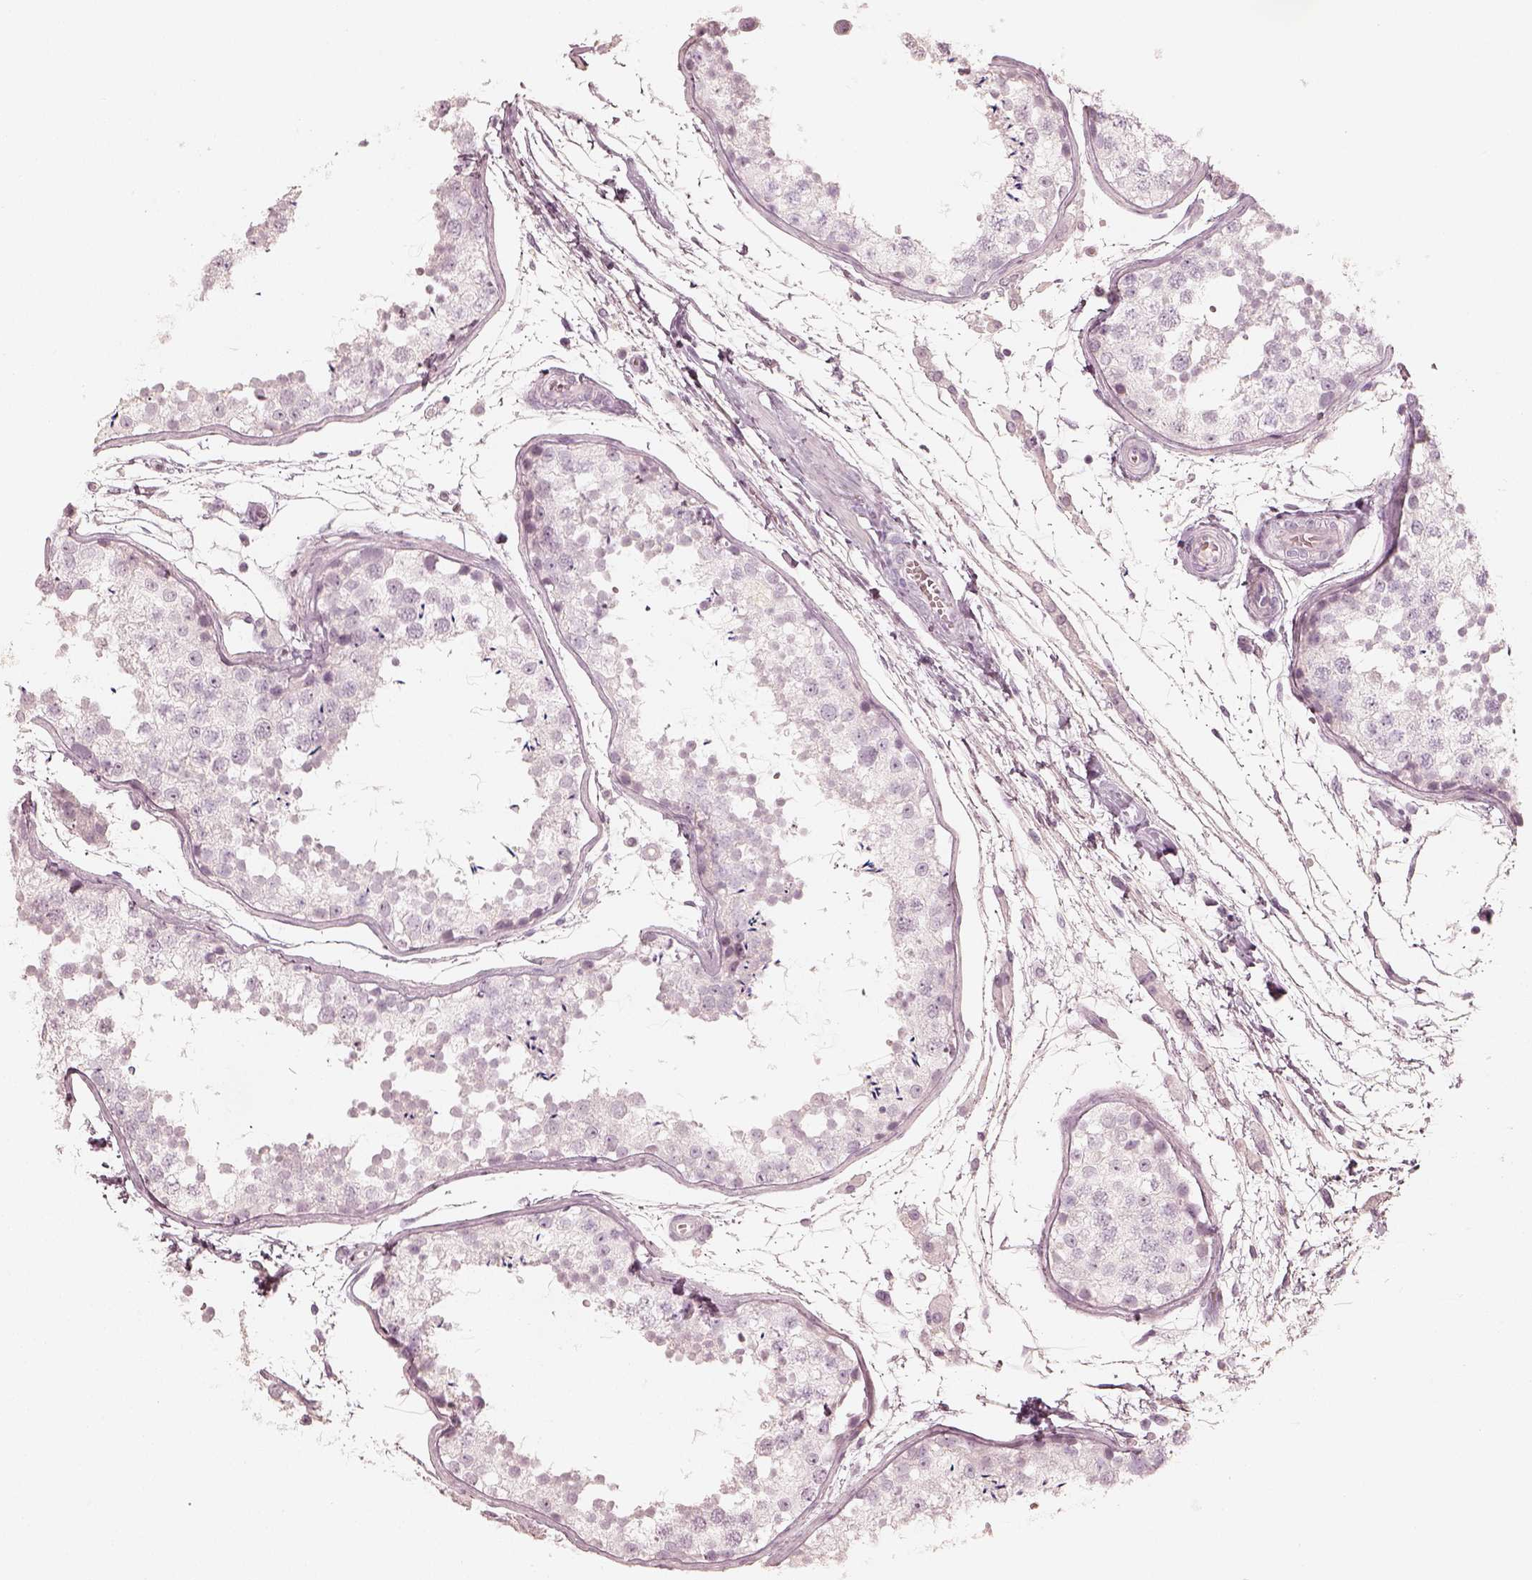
{"staining": {"intensity": "negative", "quantity": "none", "location": "none"}, "tissue": "testis", "cell_type": "Cells in seminiferous ducts", "image_type": "normal", "snomed": [{"axis": "morphology", "description": "Normal tissue, NOS"}, {"axis": "topography", "description": "Testis"}], "caption": "Immunohistochemistry (IHC) of benign testis displays no staining in cells in seminiferous ducts. Nuclei are stained in blue.", "gene": "KRT82", "patient": {"sex": "male", "age": 29}}